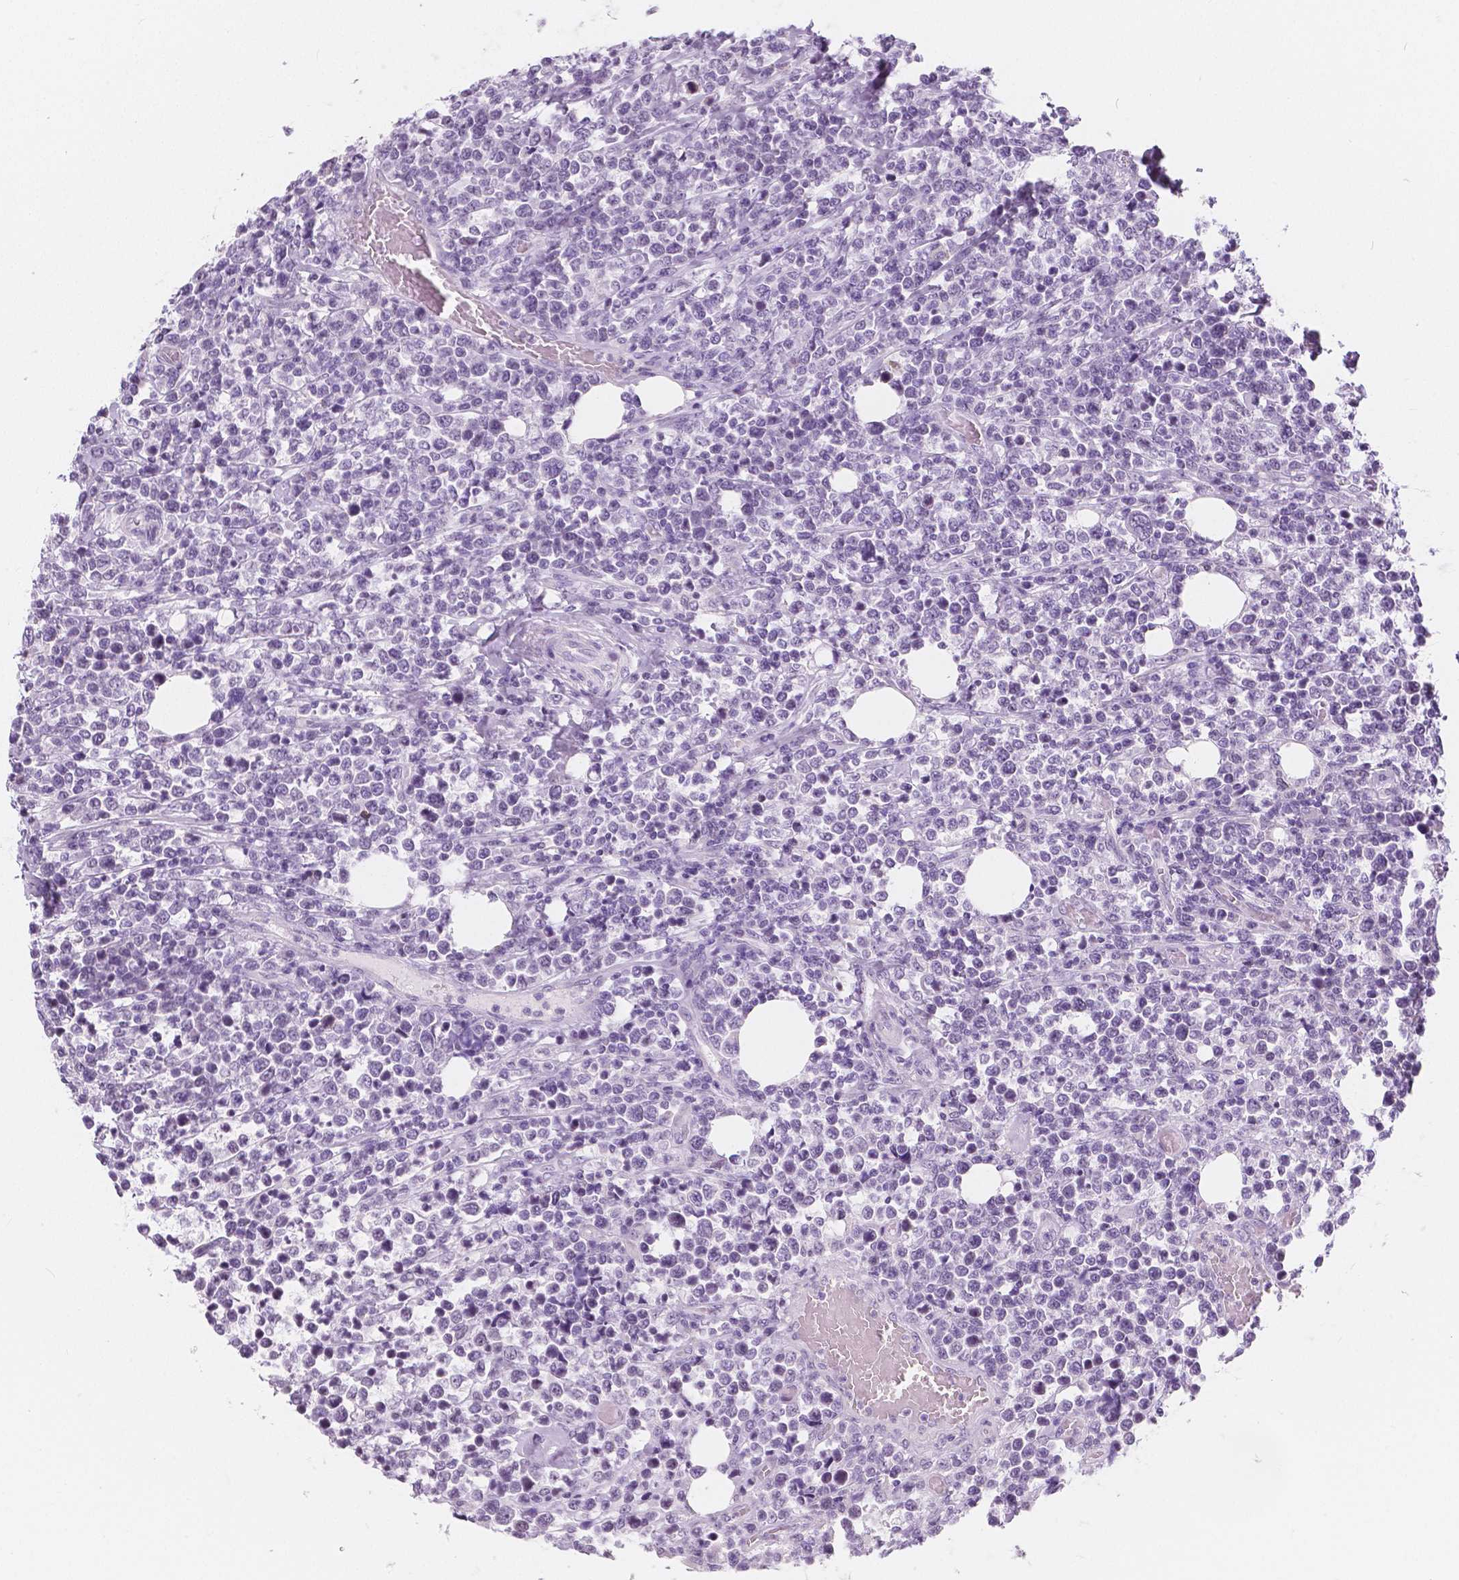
{"staining": {"intensity": "negative", "quantity": "none", "location": "none"}, "tissue": "lymphoma", "cell_type": "Tumor cells", "image_type": "cancer", "snomed": [{"axis": "morphology", "description": "Malignant lymphoma, non-Hodgkin's type, High grade"}, {"axis": "topography", "description": "Soft tissue"}], "caption": "Micrograph shows no protein positivity in tumor cells of malignant lymphoma, non-Hodgkin's type (high-grade) tissue.", "gene": "NOLC1", "patient": {"sex": "female", "age": 56}}